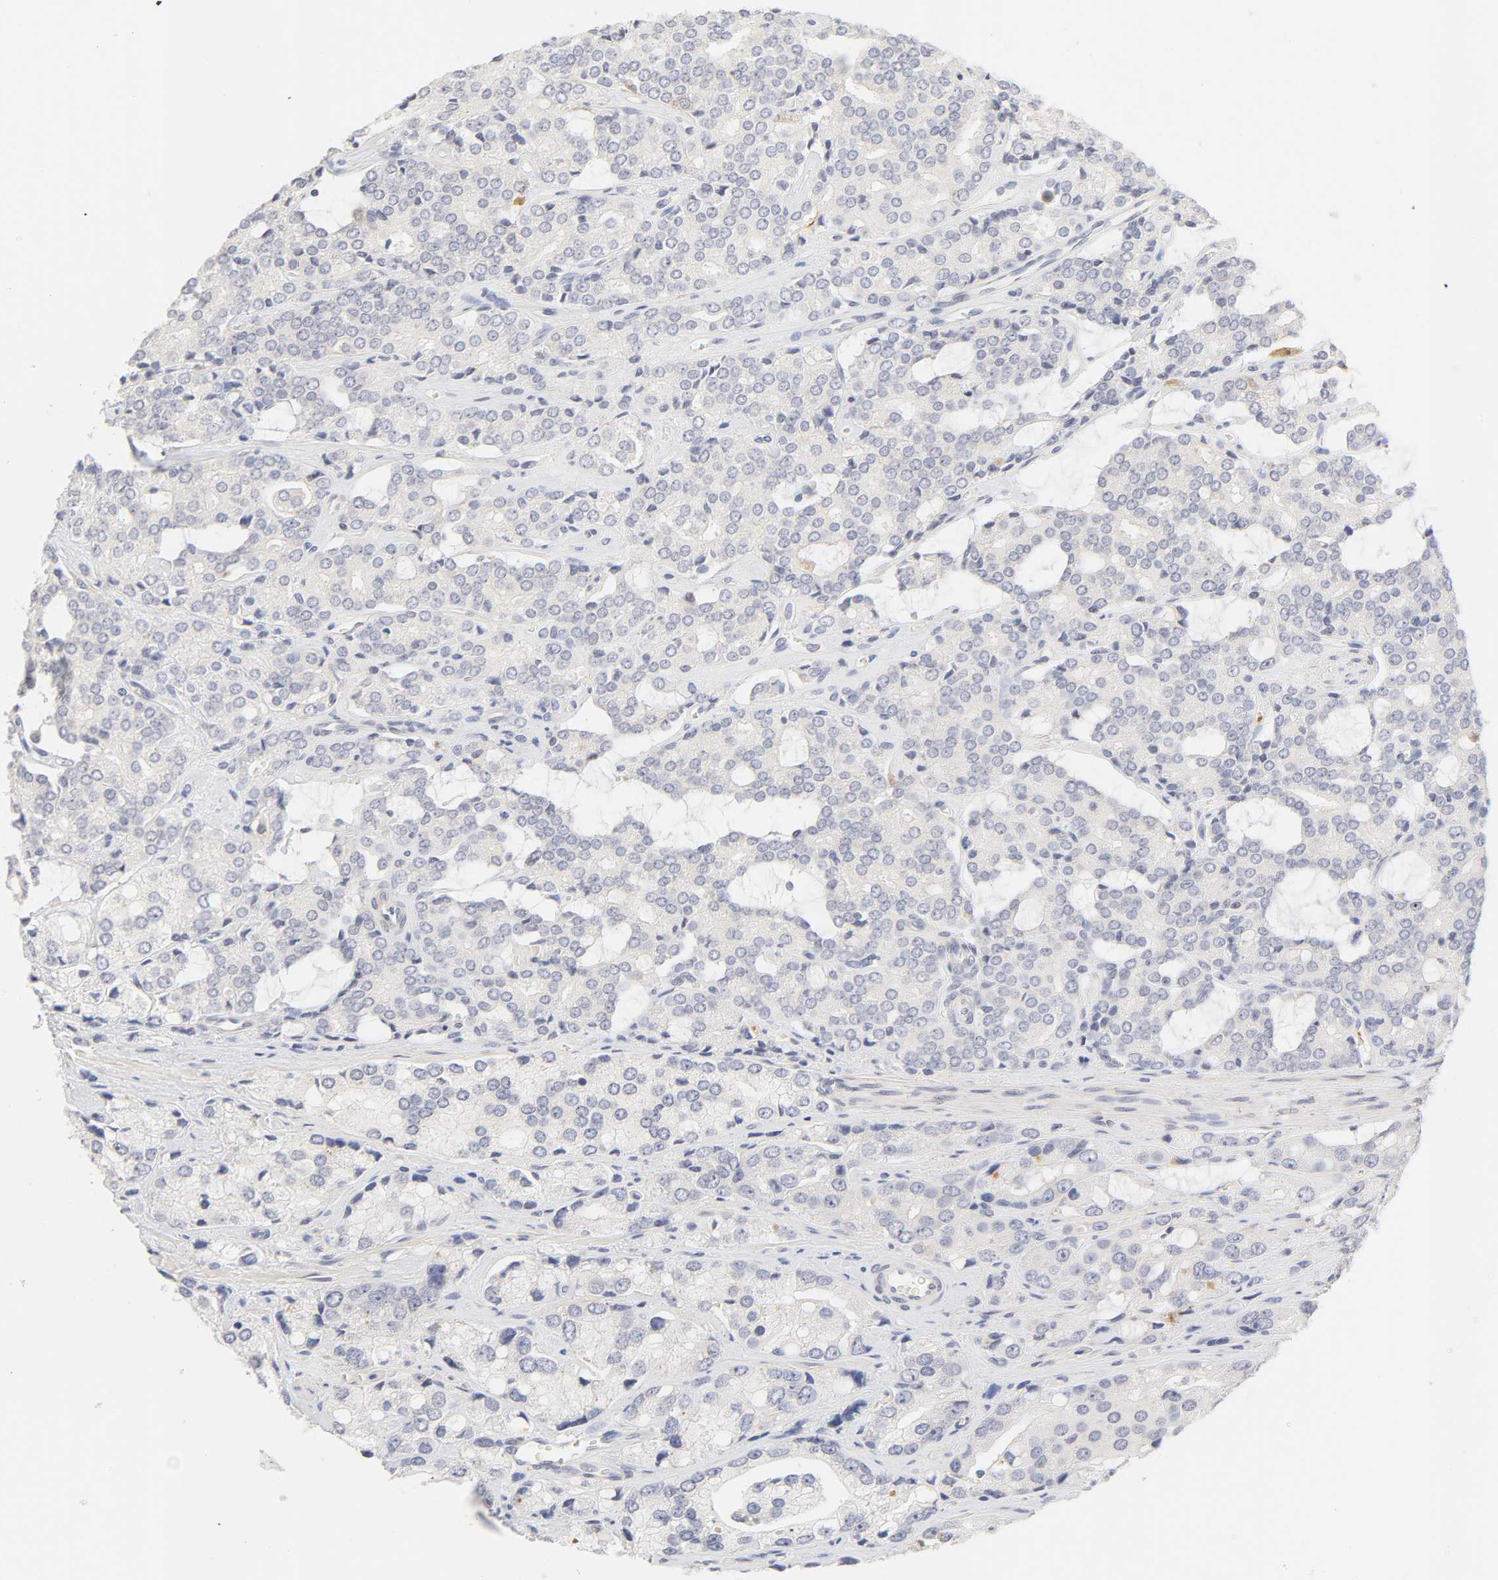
{"staining": {"intensity": "negative", "quantity": "none", "location": "none"}, "tissue": "prostate cancer", "cell_type": "Tumor cells", "image_type": "cancer", "snomed": [{"axis": "morphology", "description": "Adenocarcinoma, High grade"}, {"axis": "topography", "description": "Prostate"}], "caption": "The histopathology image displays no significant positivity in tumor cells of high-grade adenocarcinoma (prostate). (Brightfield microscopy of DAB immunohistochemistry at high magnification).", "gene": "CYP4B1", "patient": {"sex": "male", "age": 67}}